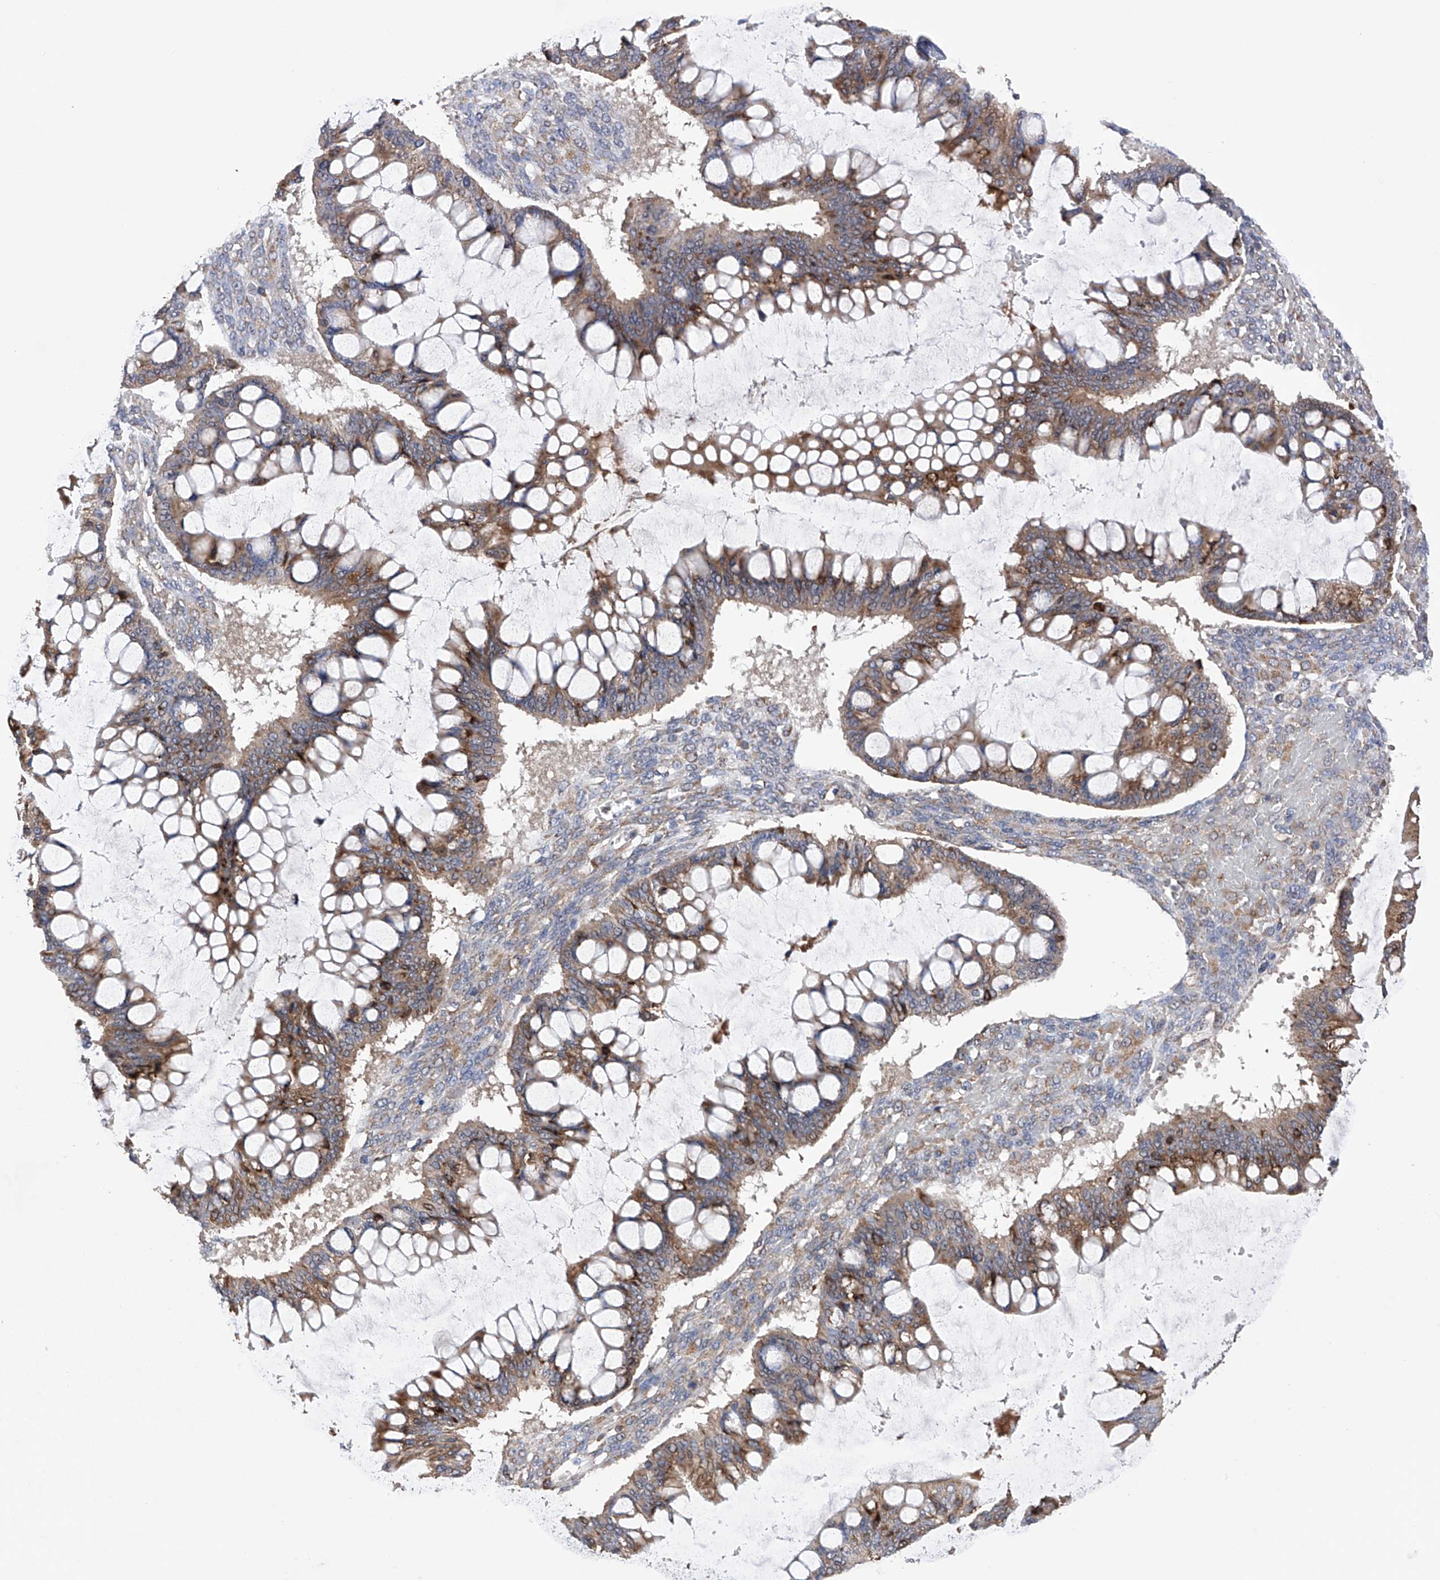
{"staining": {"intensity": "moderate", "quantity": "25%-75%", "location": "cytoplasmic/membranous"}, "tissue": "ovarian cancer", "cell_type": "Tumor cells", "image_type": "cancer", "snomed": [{"axis": "morphology", "description": "Cystadenocarcinoma, mucinous, NOS"}, {"axis": "topography", "description": "Ovary"}], "caption": "Protein expression analysis of ovarian cancer reveals moderate cytoplasmic/membranous positivity in about 25%-75% of tumor cells.", "gene": "DNAH8", "patient": {"sex": "female", "age": 73}}